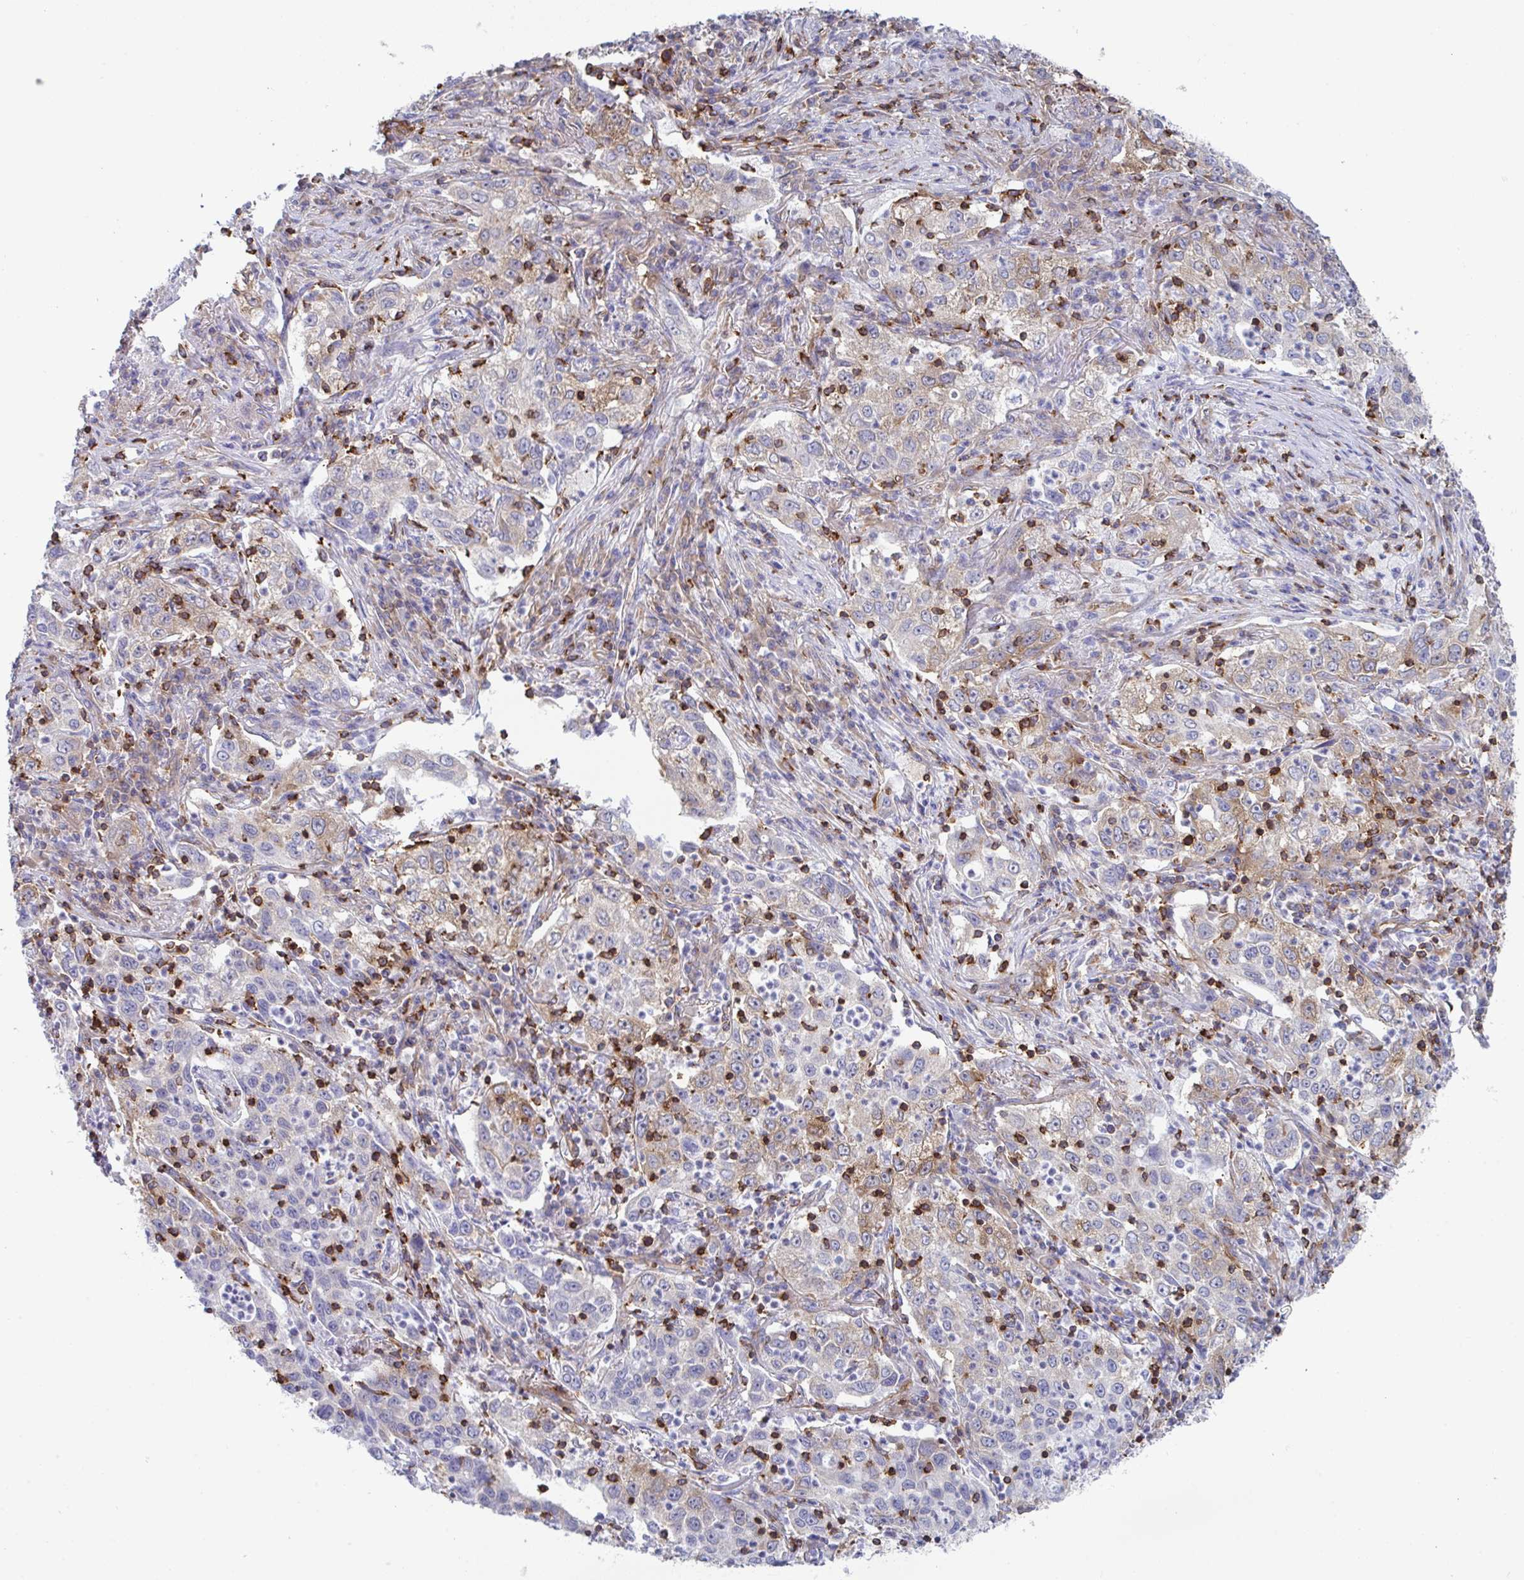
{"staining": {"intensity": "moderate", "quantity": "25%-75%", "location": "cytoplasmic/membranous"}, "tissue": "lung cancer", "cell_type": "Tumor cells", "image_type": "cancer", "snomed": [{"axis": "morphology", "description": "Squamous cell carcinoma, NOS"}, {"axis": "topography", "description": "Lung"}], "caption": "The image displays staining of lung cancer (squamous cell carcinoma), revealing moderate cytoplasmic/membranous protein positivity (brown color) within tumor cells.", "gene": "WNK1", "patient": {"sex": "male", "age": 71}}